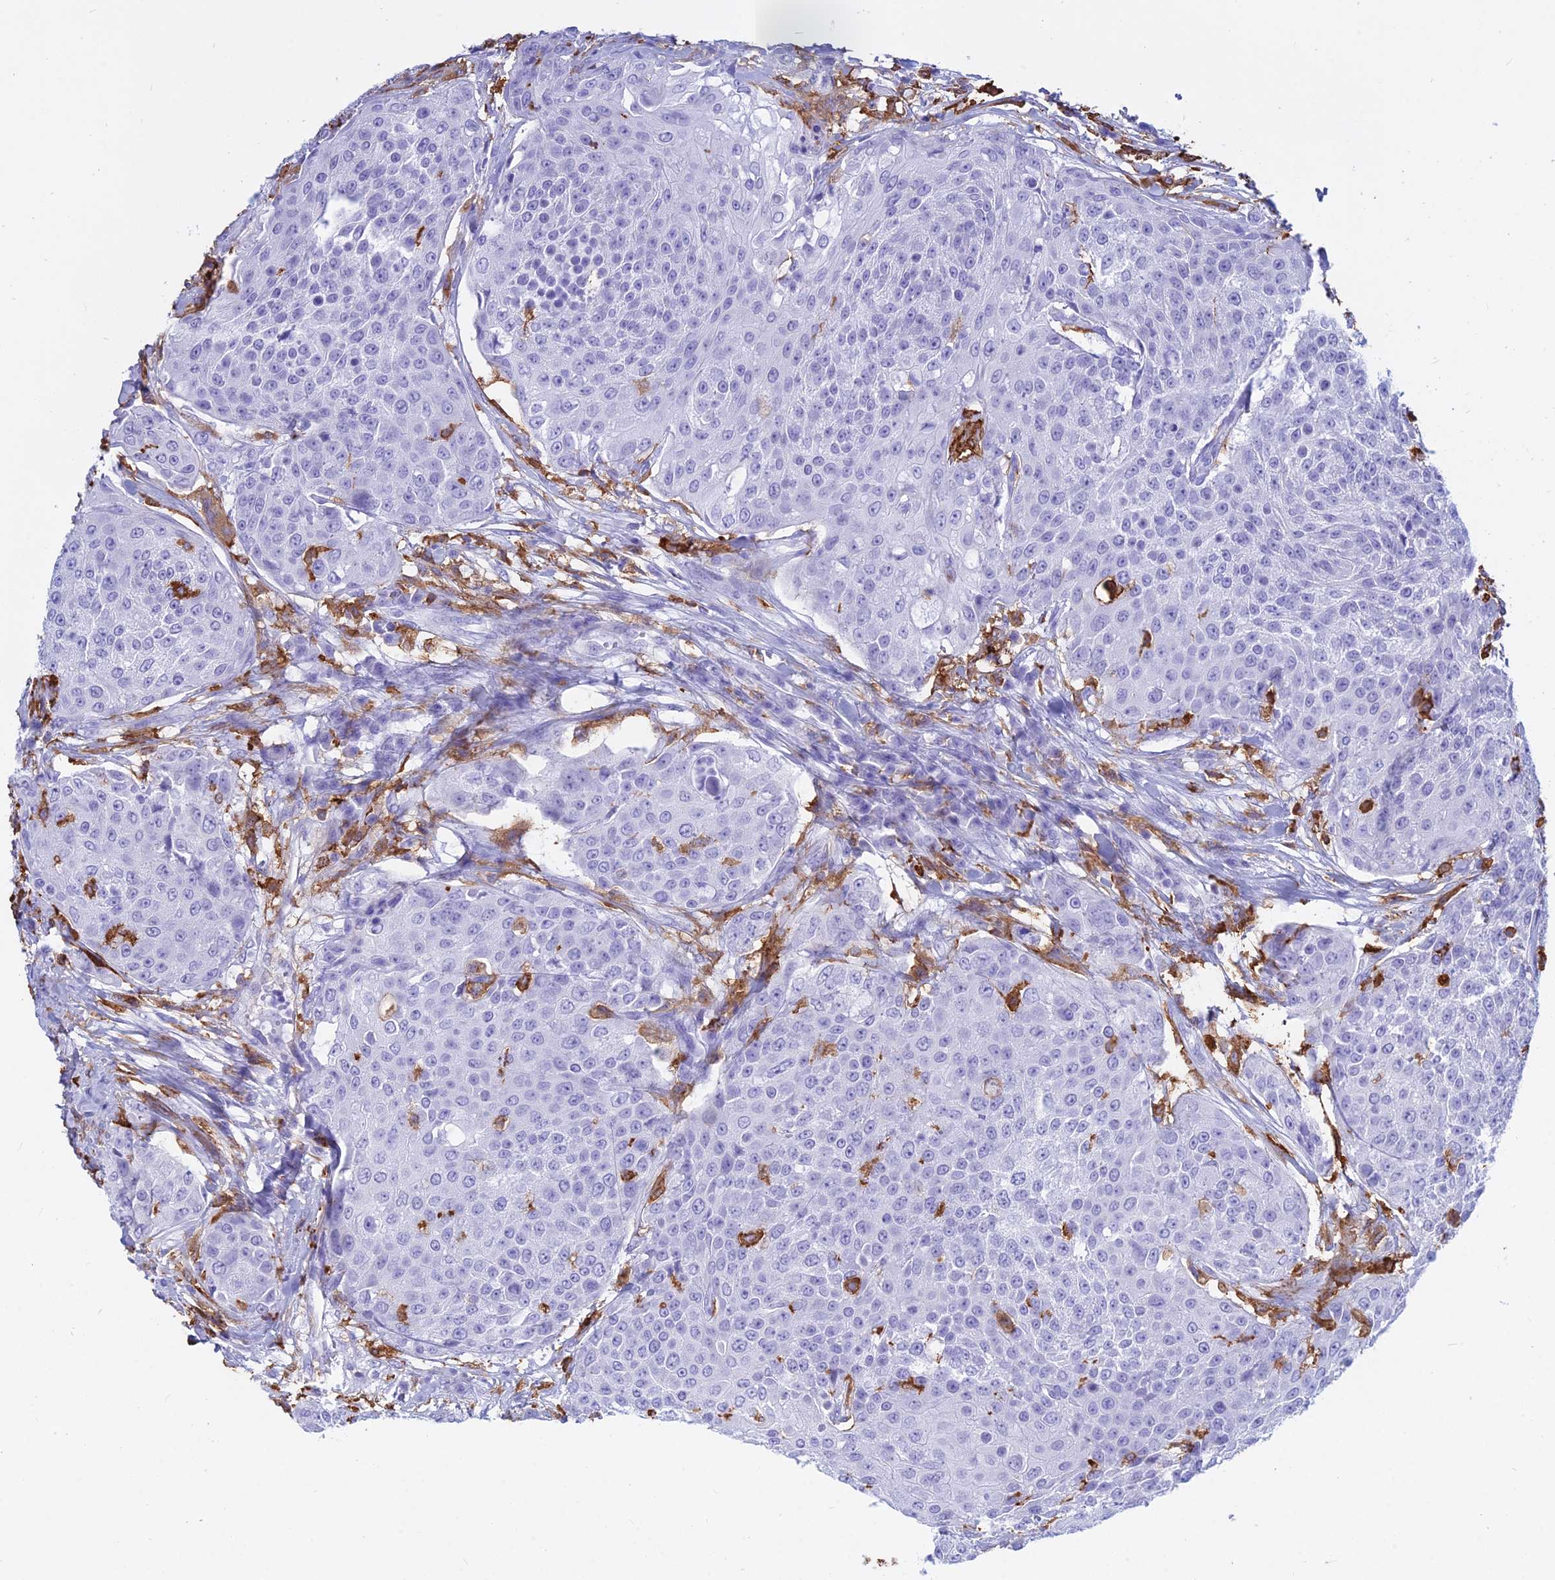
{"staining": {"intensity": "negative", "quantity": "none", "location": "none"}, "tissue": "urothelial cancer", "cell_type": "Tumor cells", "image_type": "cancer", "snomed": [{"axis": "morphology", "description": "Urothelial carcinoma, High grade"}, {"axis": "topography", "description": "Urinary bladder"}], "caption": "High-grade urothelial carcinoma was stained to show a protein in brown. There is no significant staining in tumor cells.", "gene": "HLA-DRB1", "patient": {"sex": "female", "age": 63}}